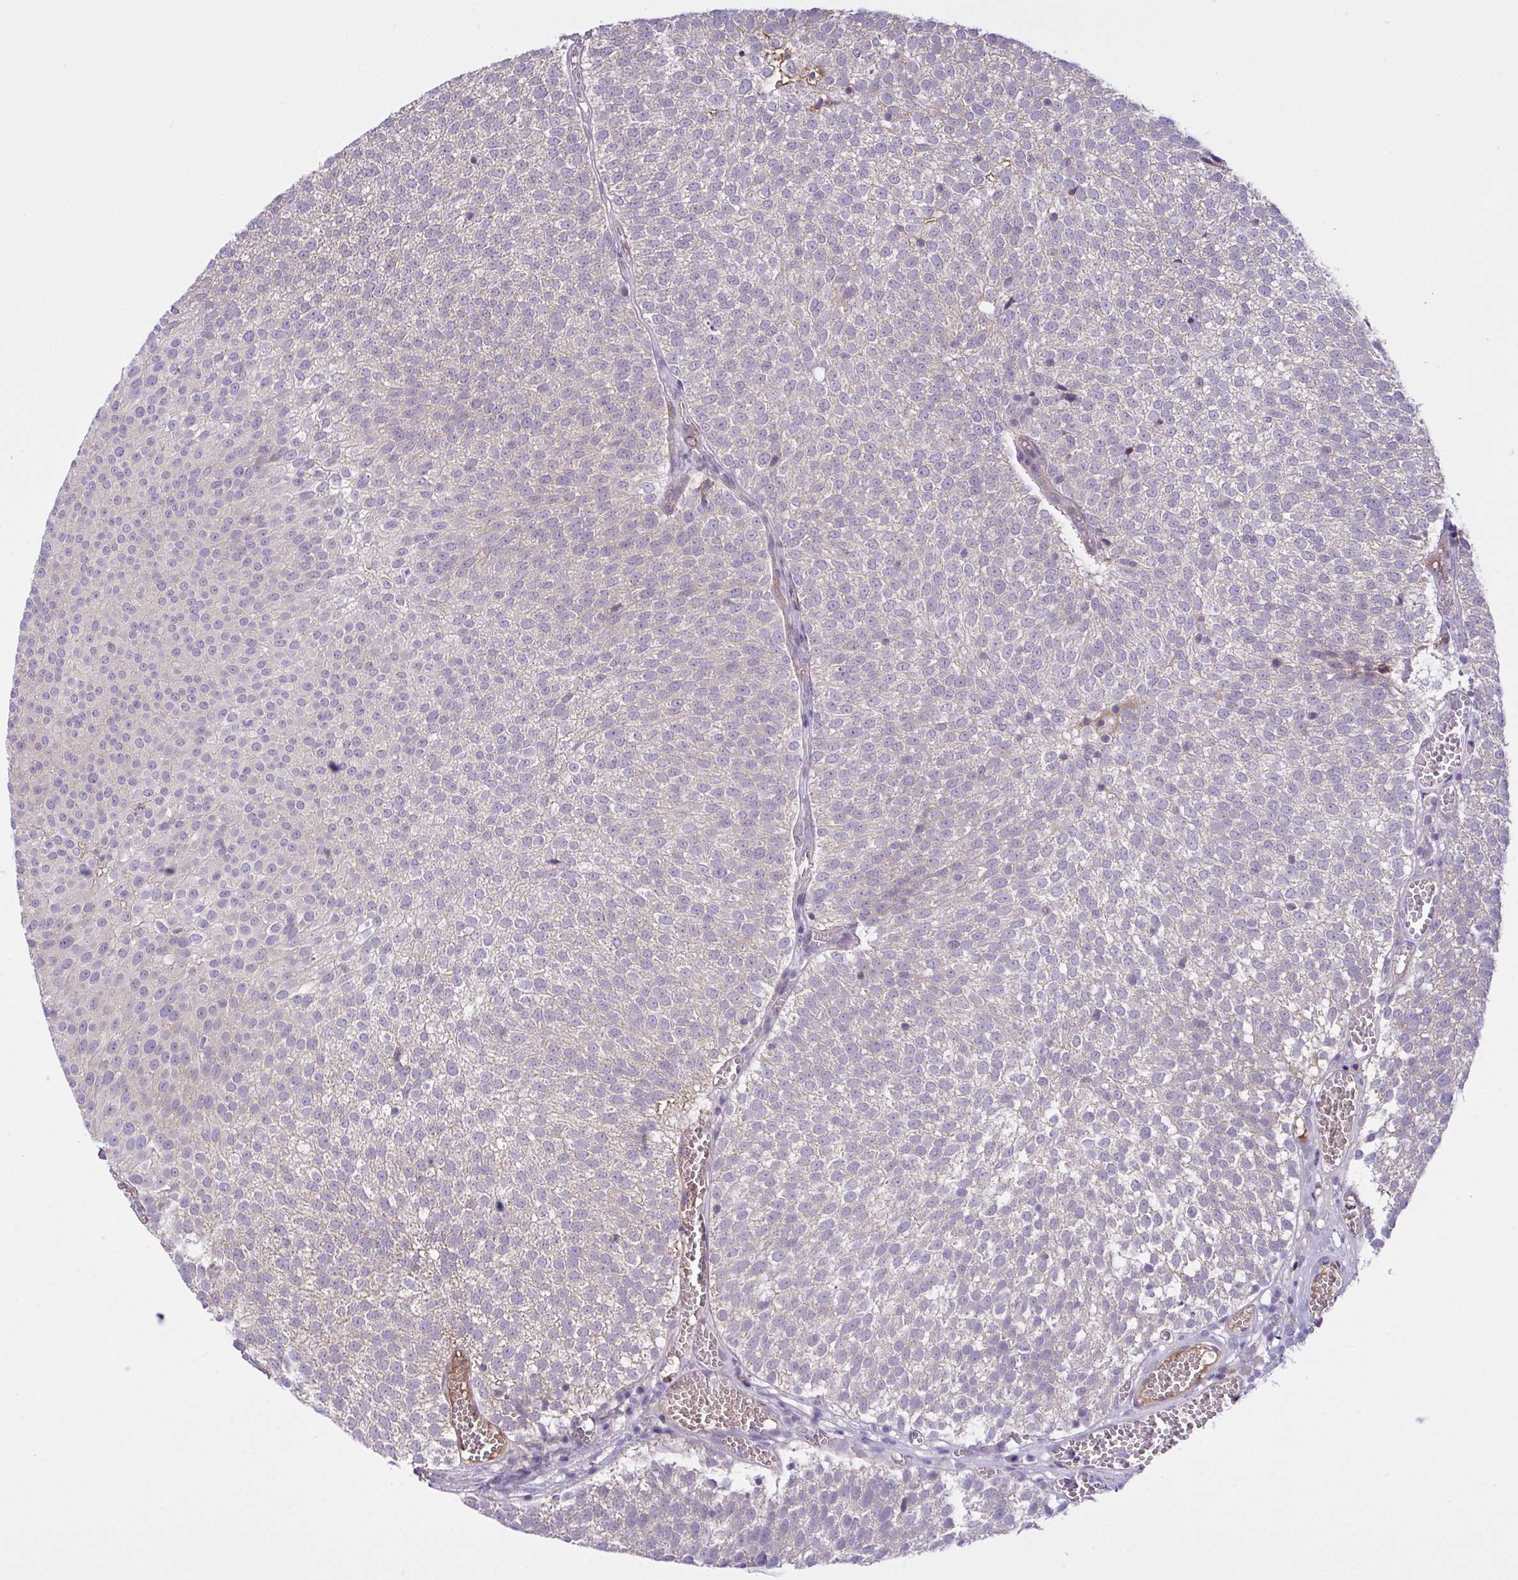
{"staining": {"intensity": "negative", "quantity": "none", "location": "none"}, "tissue": "urothelial cancer", "cell_type": "Tumor cells", "image_type": "cancer", "snomed": [{"axis": "morphology", "description": "Urothelial carcinoma, Low grade"}, {"axis": "topography", "description": "Urinary bladder"}], "caption": "An IHC image of low-grade urothelial carcinoma is shown. There is no staining in tumor cells of low-grade urothelial carcinoma.", "gene": "SYNPO2L", "patient": {"sex": "female", "age": 79}}